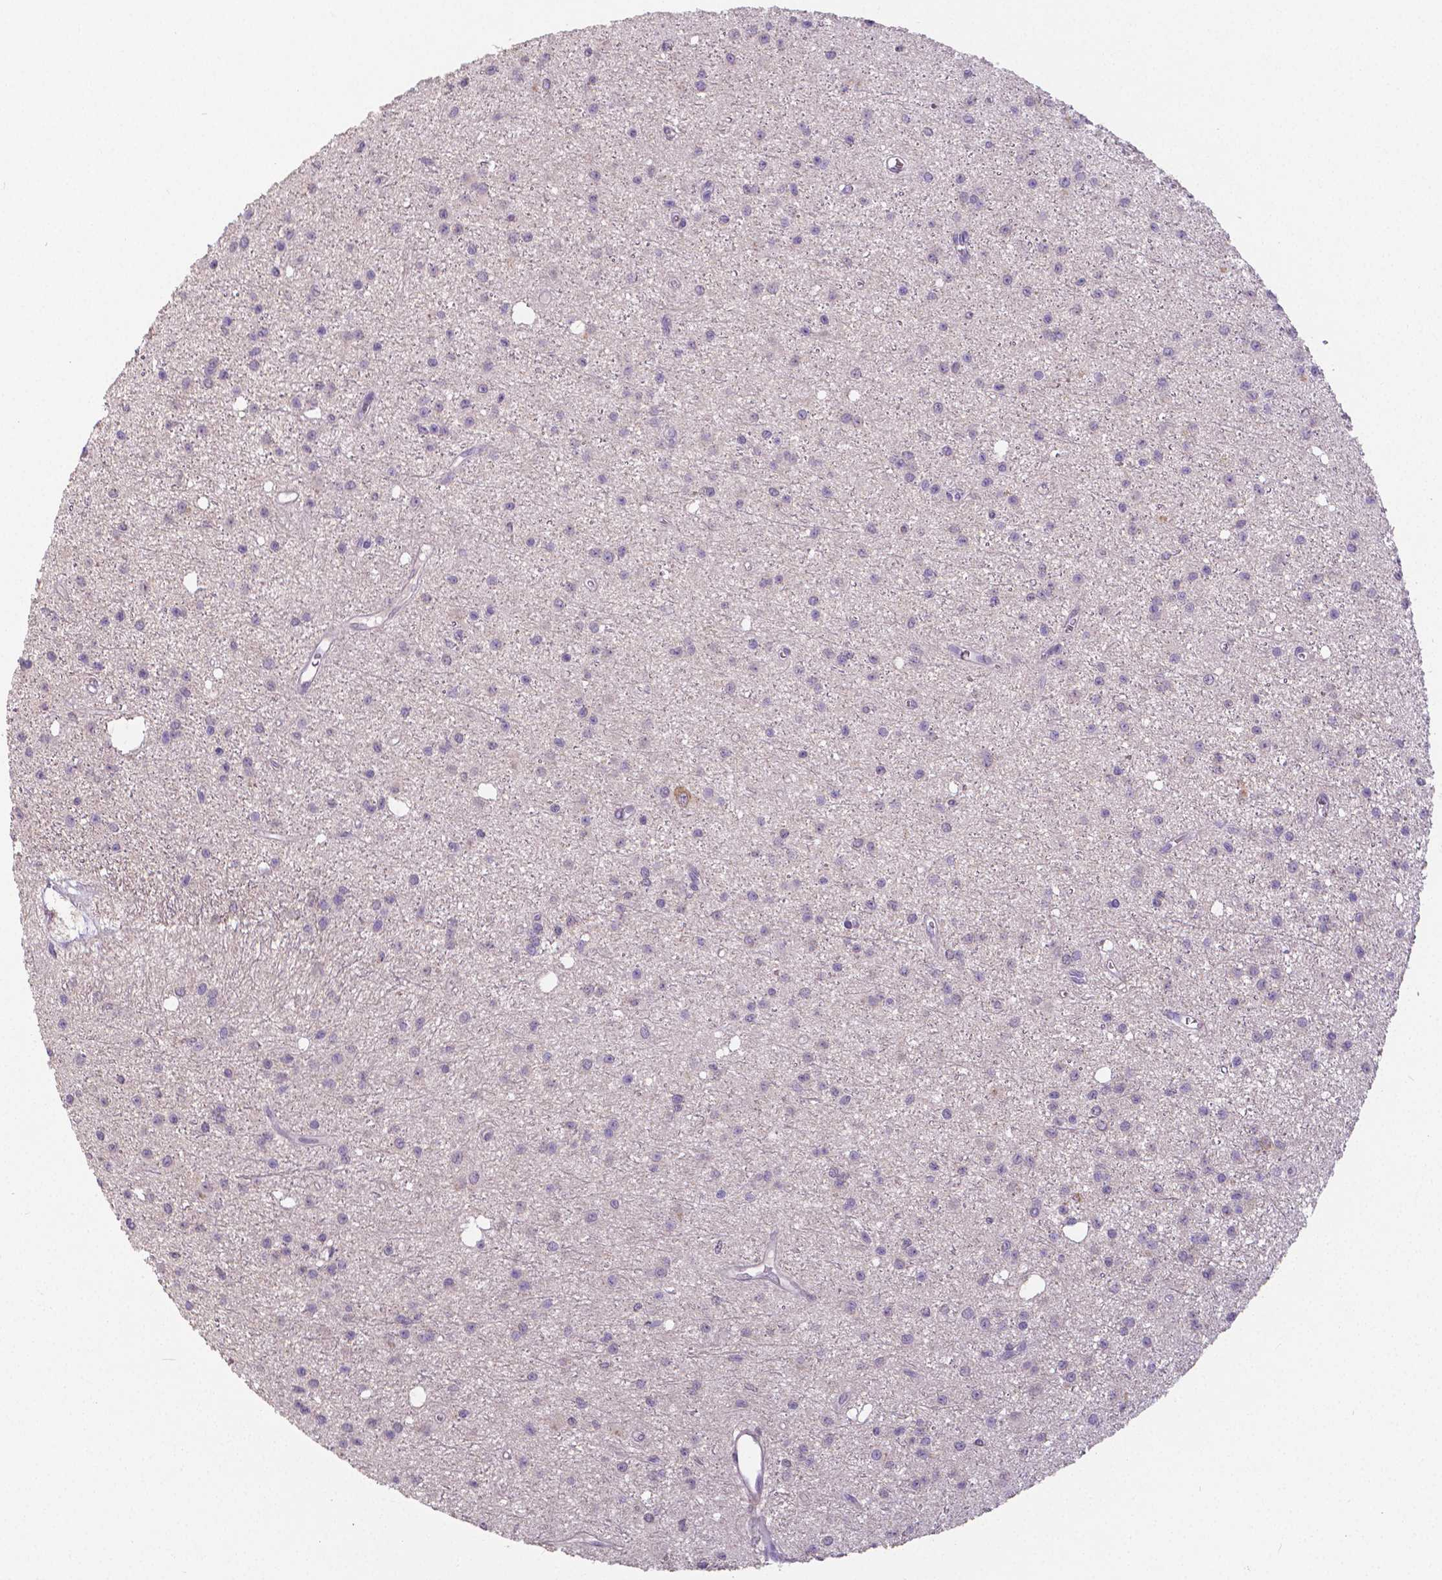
{"staining": {"intensity": "negative", "quantity": "none", "location": "none"}, "tissue": "glioma", "cell_type": "Tumor cells", "image_type": "cancer", "snomed": [{"axis": "morphology", "description": "Glioma, malignant, Low grade"}, {"axis": "topography", "description": "Brain"}], "caption": "High power microscopy photomicrograph of an IHC micrograph of glioma, revealing no significant staining in tumor cells.", "gene": "CRMP1", "patient": {"sex": "male", "age": 27}}